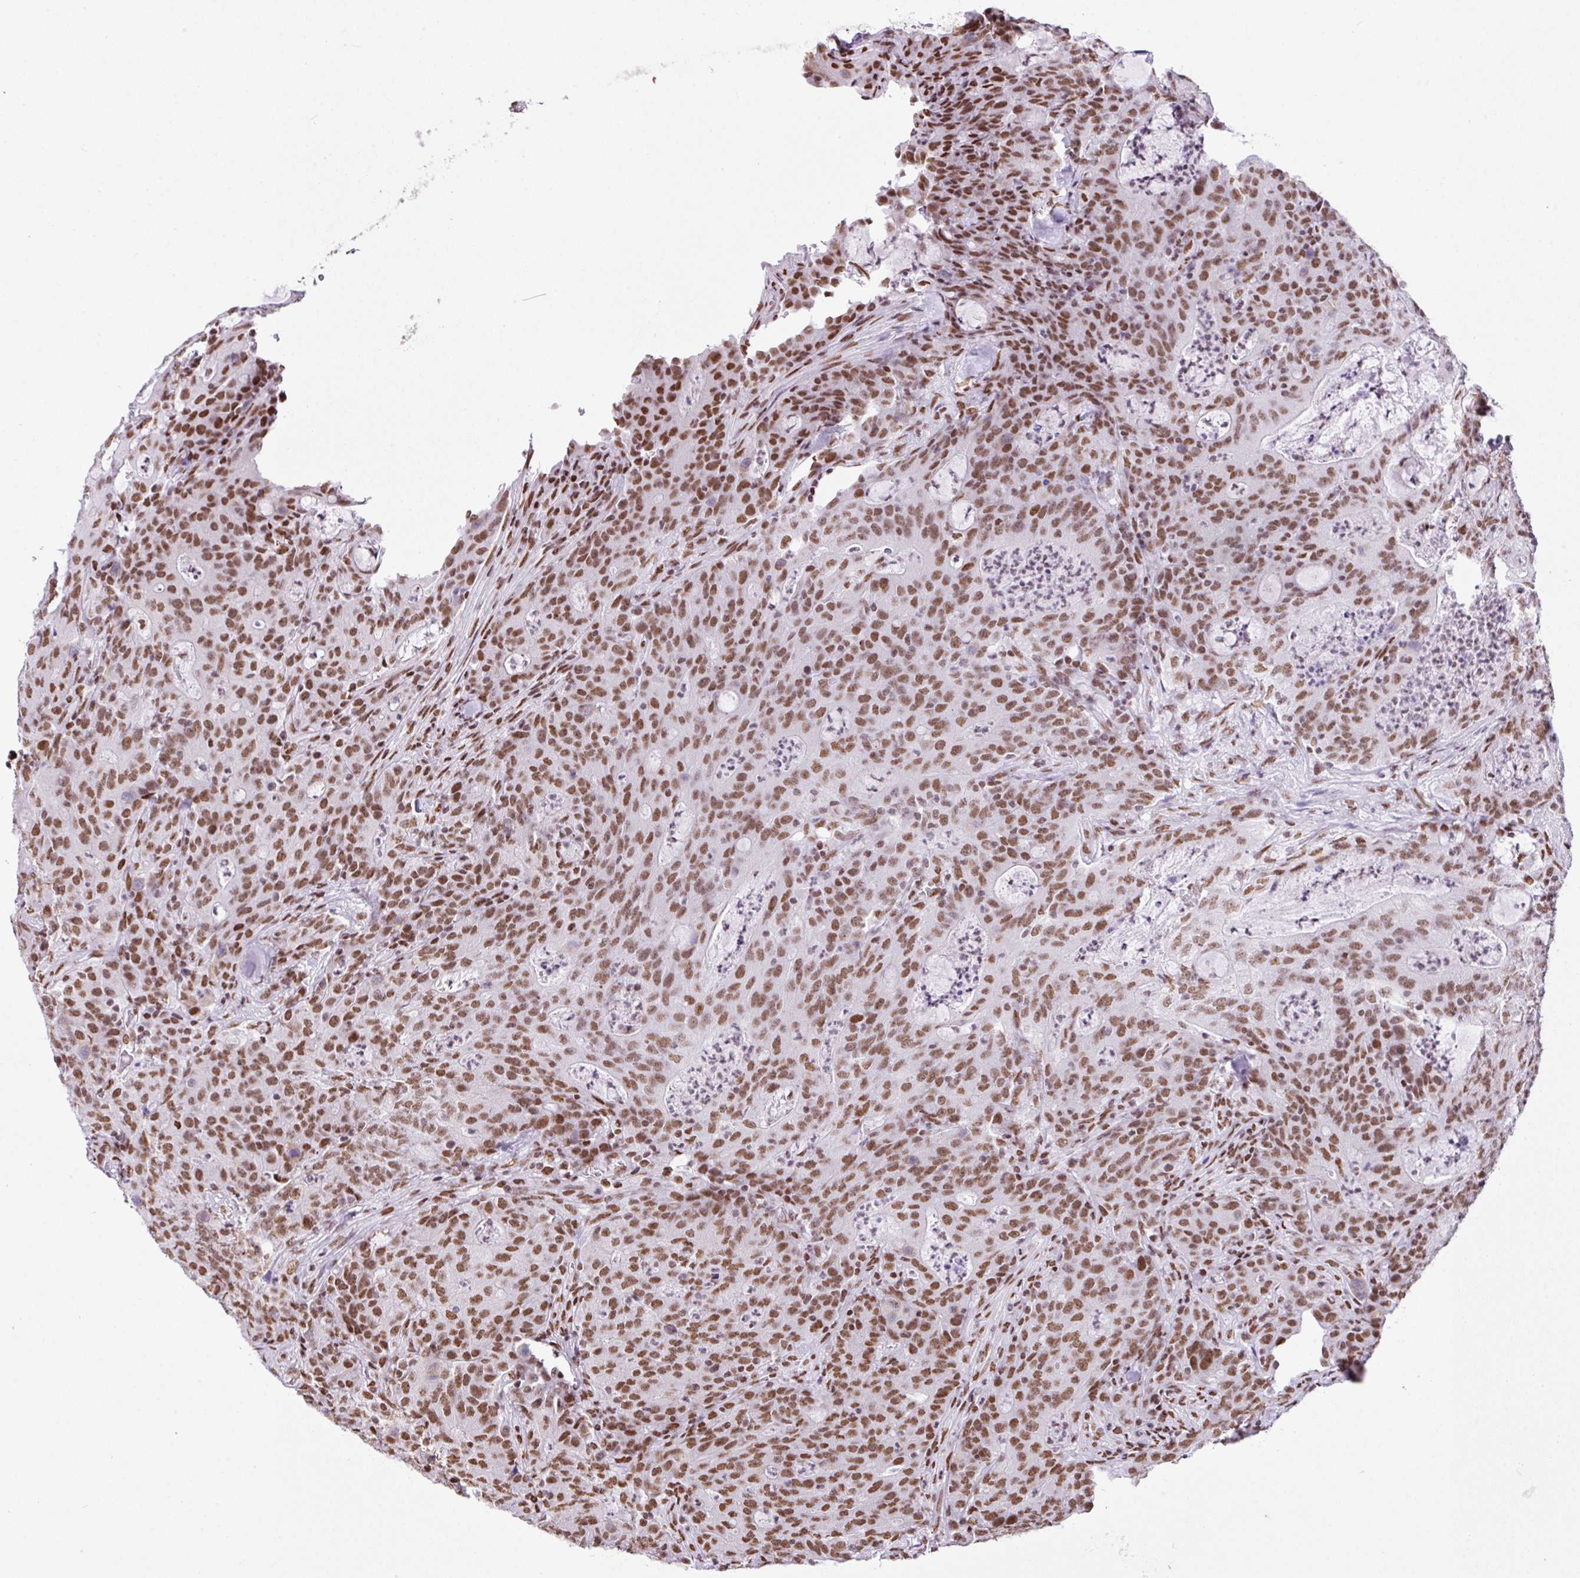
{"staining": {"intensity": "moderate", "quantity": ">75%", "location": "nuclear"}, "tissue": "colorectal cancer", "cell_type": "Tumor cells", "image_type": "cancer", "snomed": [{"axis": "morphology", "description": "Adenocarcinoma, NOS"}, {"axis": "topography", "description": "Colon"}], "caption": "A high-resolution photomicrograph shows immunohistochemistry staining of colorectal adenocarcinoma, which shows moderate nuclear expression in approximately >75% of tumor cells.", "gene": "RARG", "patient": {"sex": "male", "age": 83}}